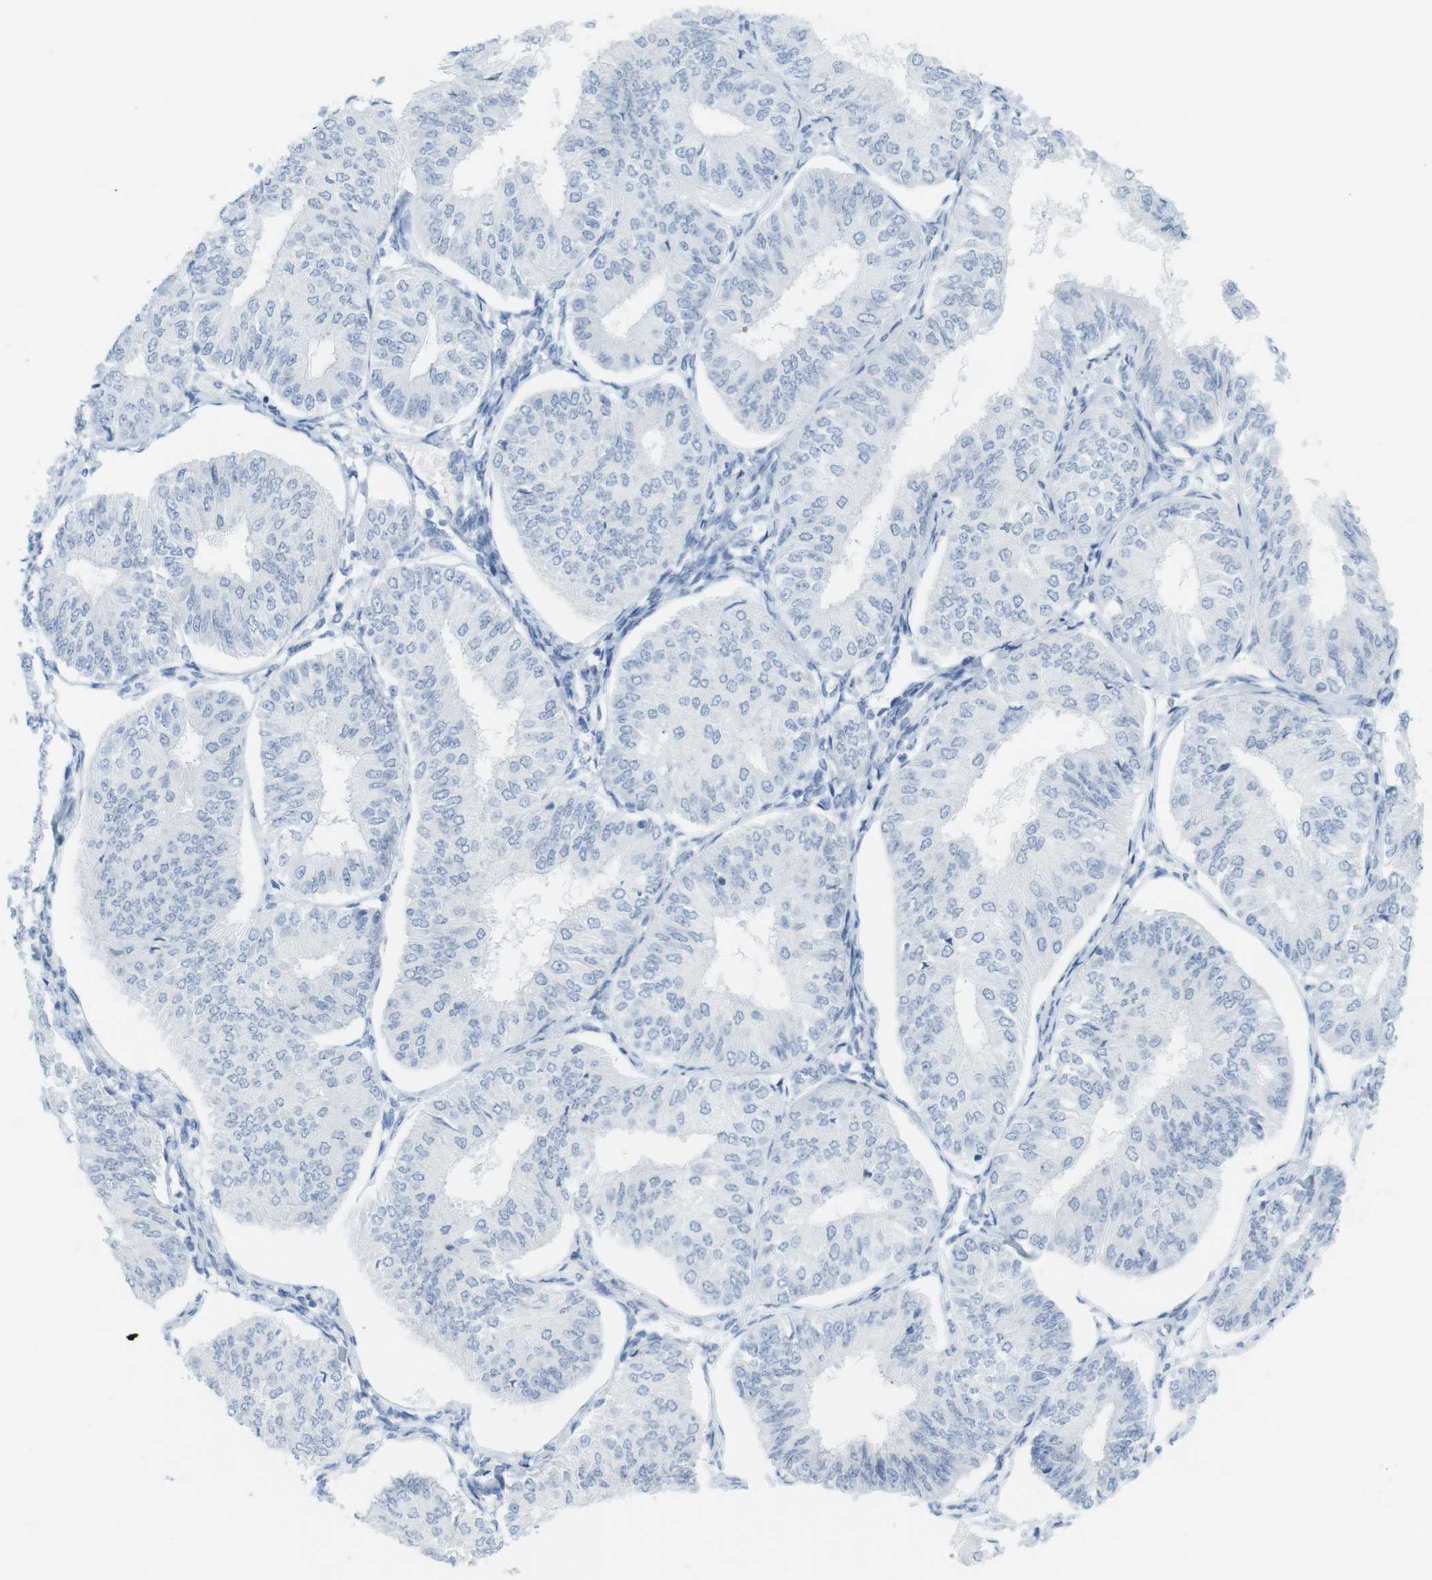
{"staining": {"intensity": "negative", "quantity": "none", "location": "none"}, "tissue": "endometrial cancer", "cell_type": "Tumor cells", "image_type": "cancer", "snomed": [{"axis": "morphology", "description": "Adenocarcinoma, NOS"}, {"axis": "topography", "description": "Endometrium"}], "caption": "Adenocarcinoma (endometrial) was stained to show a protein in brown. There is no significant expression in tumor cells.", "gene": "TNNT2", "patient": {"sex": "female", "age": 58}}